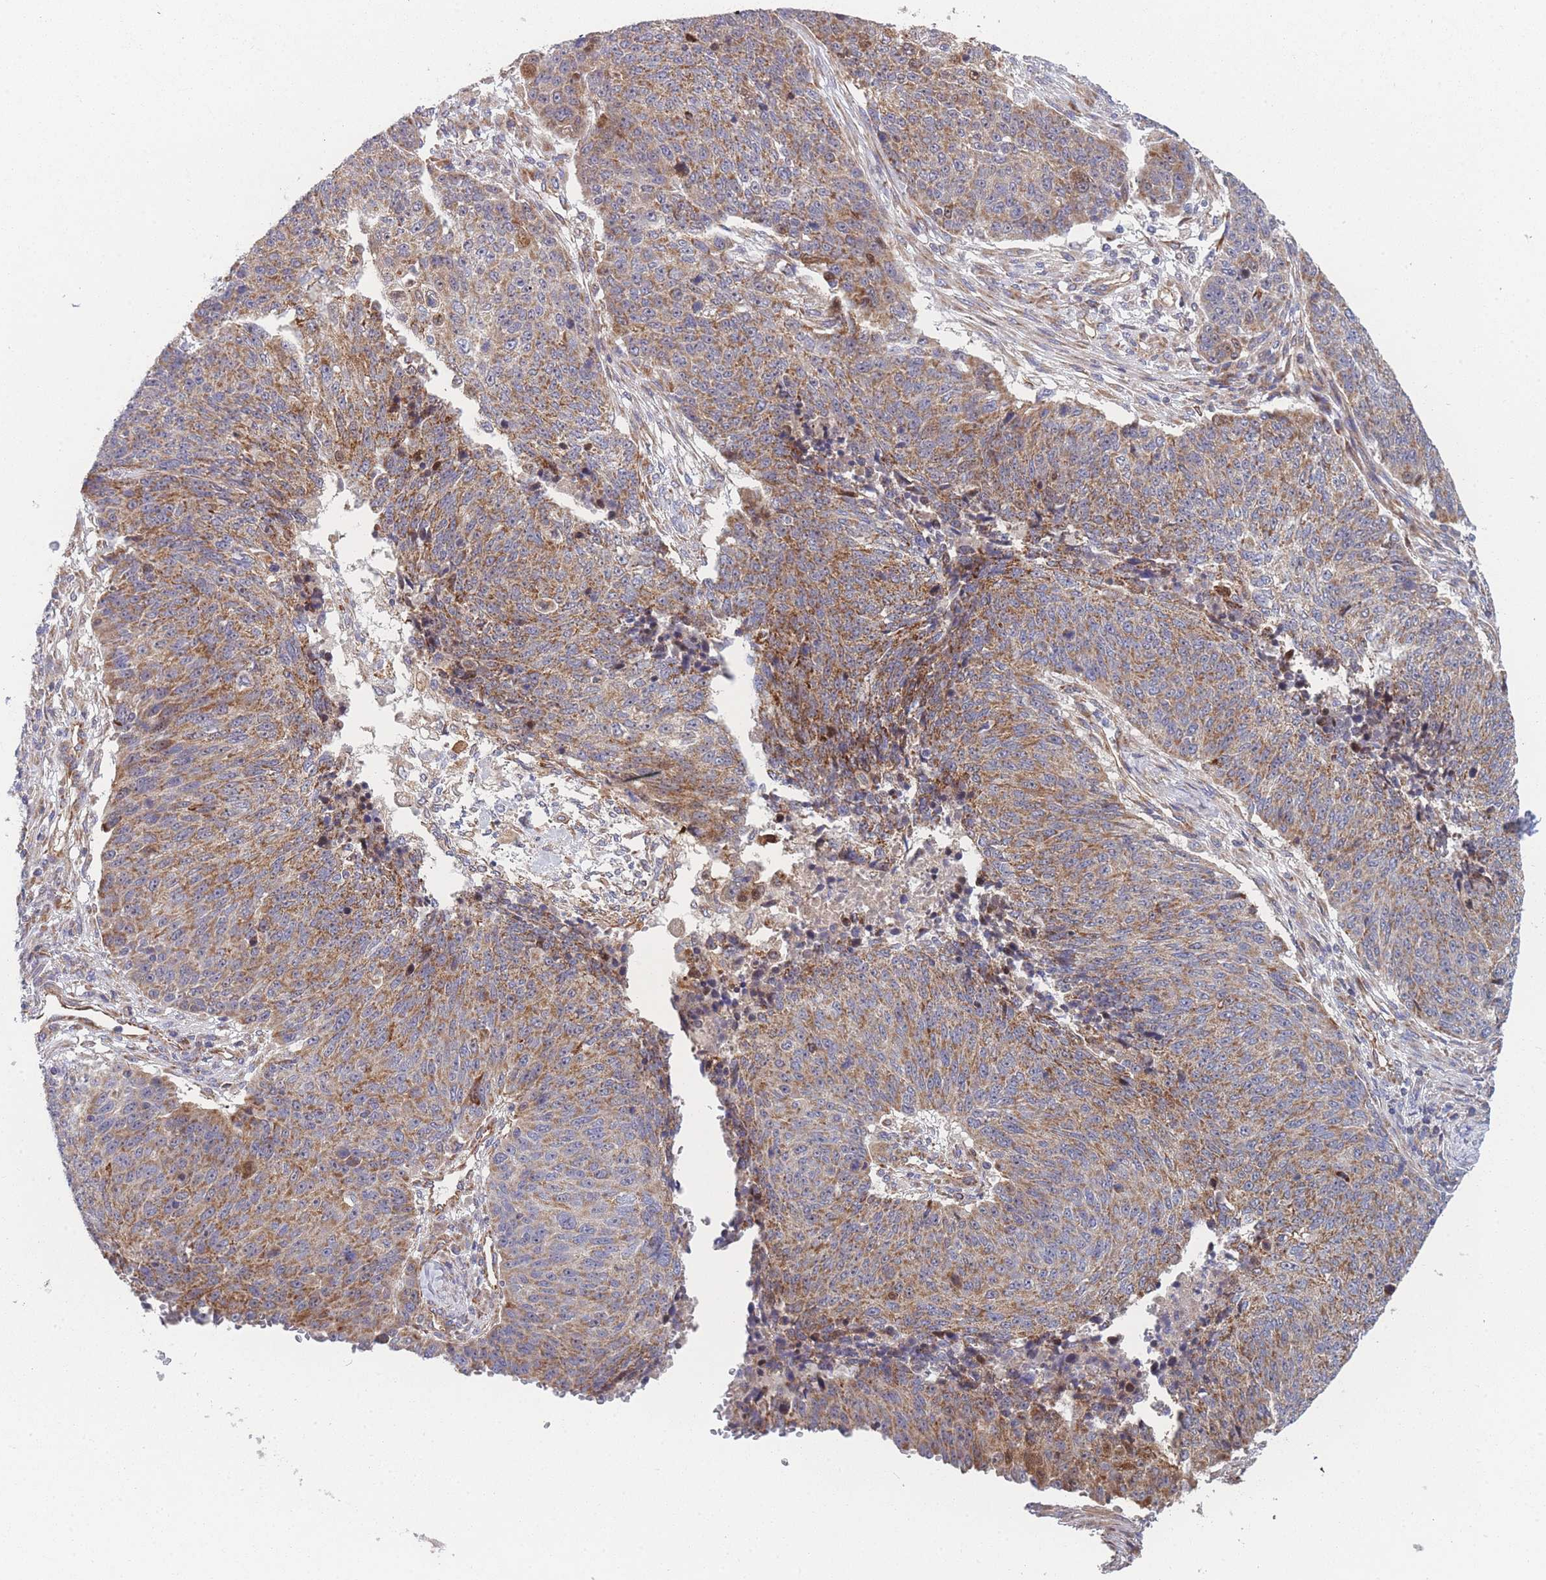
{"staining": {"intensity": "moderate", "quantity": ">75%", "location": "cytoplasmic/membranous"}, "tissue": "lung cancer", "cell_type": "Tumor cells", "image_type": "cancer", "snomed": [{"axis": "morphology", "description": "Normal tissue, NOS"}, {"axis": "morphology", "description": "Squamous cell carcinoma, NOS"}, {"axis": "topography", "description": "Lymph node"}, {"axis": "topography", "description": "Lung"}], "caption": "The micrograph demonstrates staining of lung squamous cell carcinoma, revealing moderate cytoplasmic/membranous protein staining (brown color) within tumor cells. (brown staining indicates protein expression, while blue staining denotes nuclei).", "gene": "MTRES1", "patient": {"sex": "male", "age": 66}}